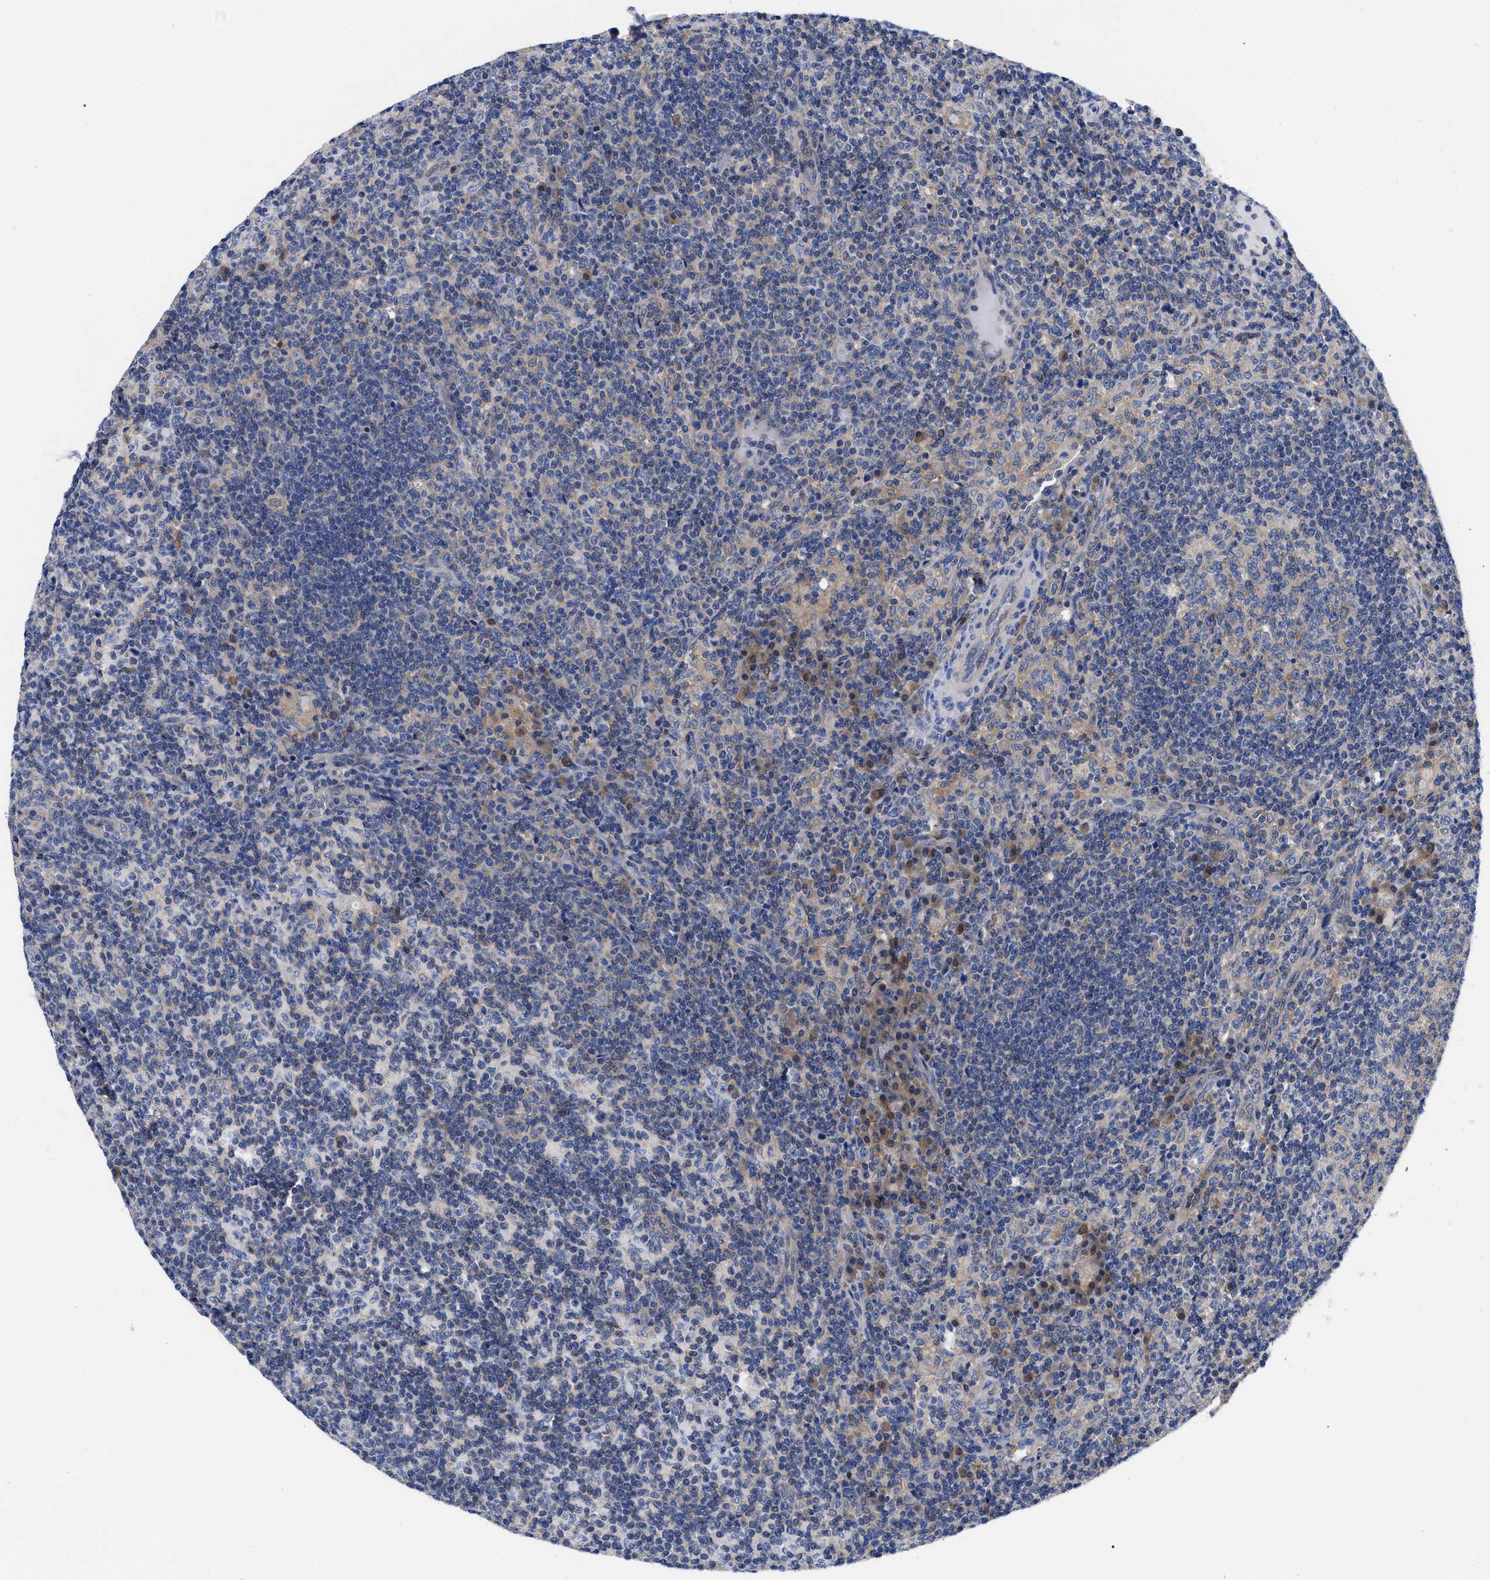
{"staining": {"intensity": "weak", "quantity": "<25%", "location": "cytoplasmic/membranous"}, "tissue": "lymph node", "cell_type": "Germinal center cells", "image_type": "normal", "snomed": [{"axis": "morphology", "description": "Normal tissue, NOS"}, {"axis": "morphology", "description": "Inflammation, NOS"}, {"axis": "topography", "description": "Lymph node"}], "caption": "DAB (3,3'-diaminobenzidine) immunohistochemical staining of normal human lymph node shows no significant staining in germinal center cells.", "gene": "RBKS", "patient": {"sex": "male", "age": 55}}